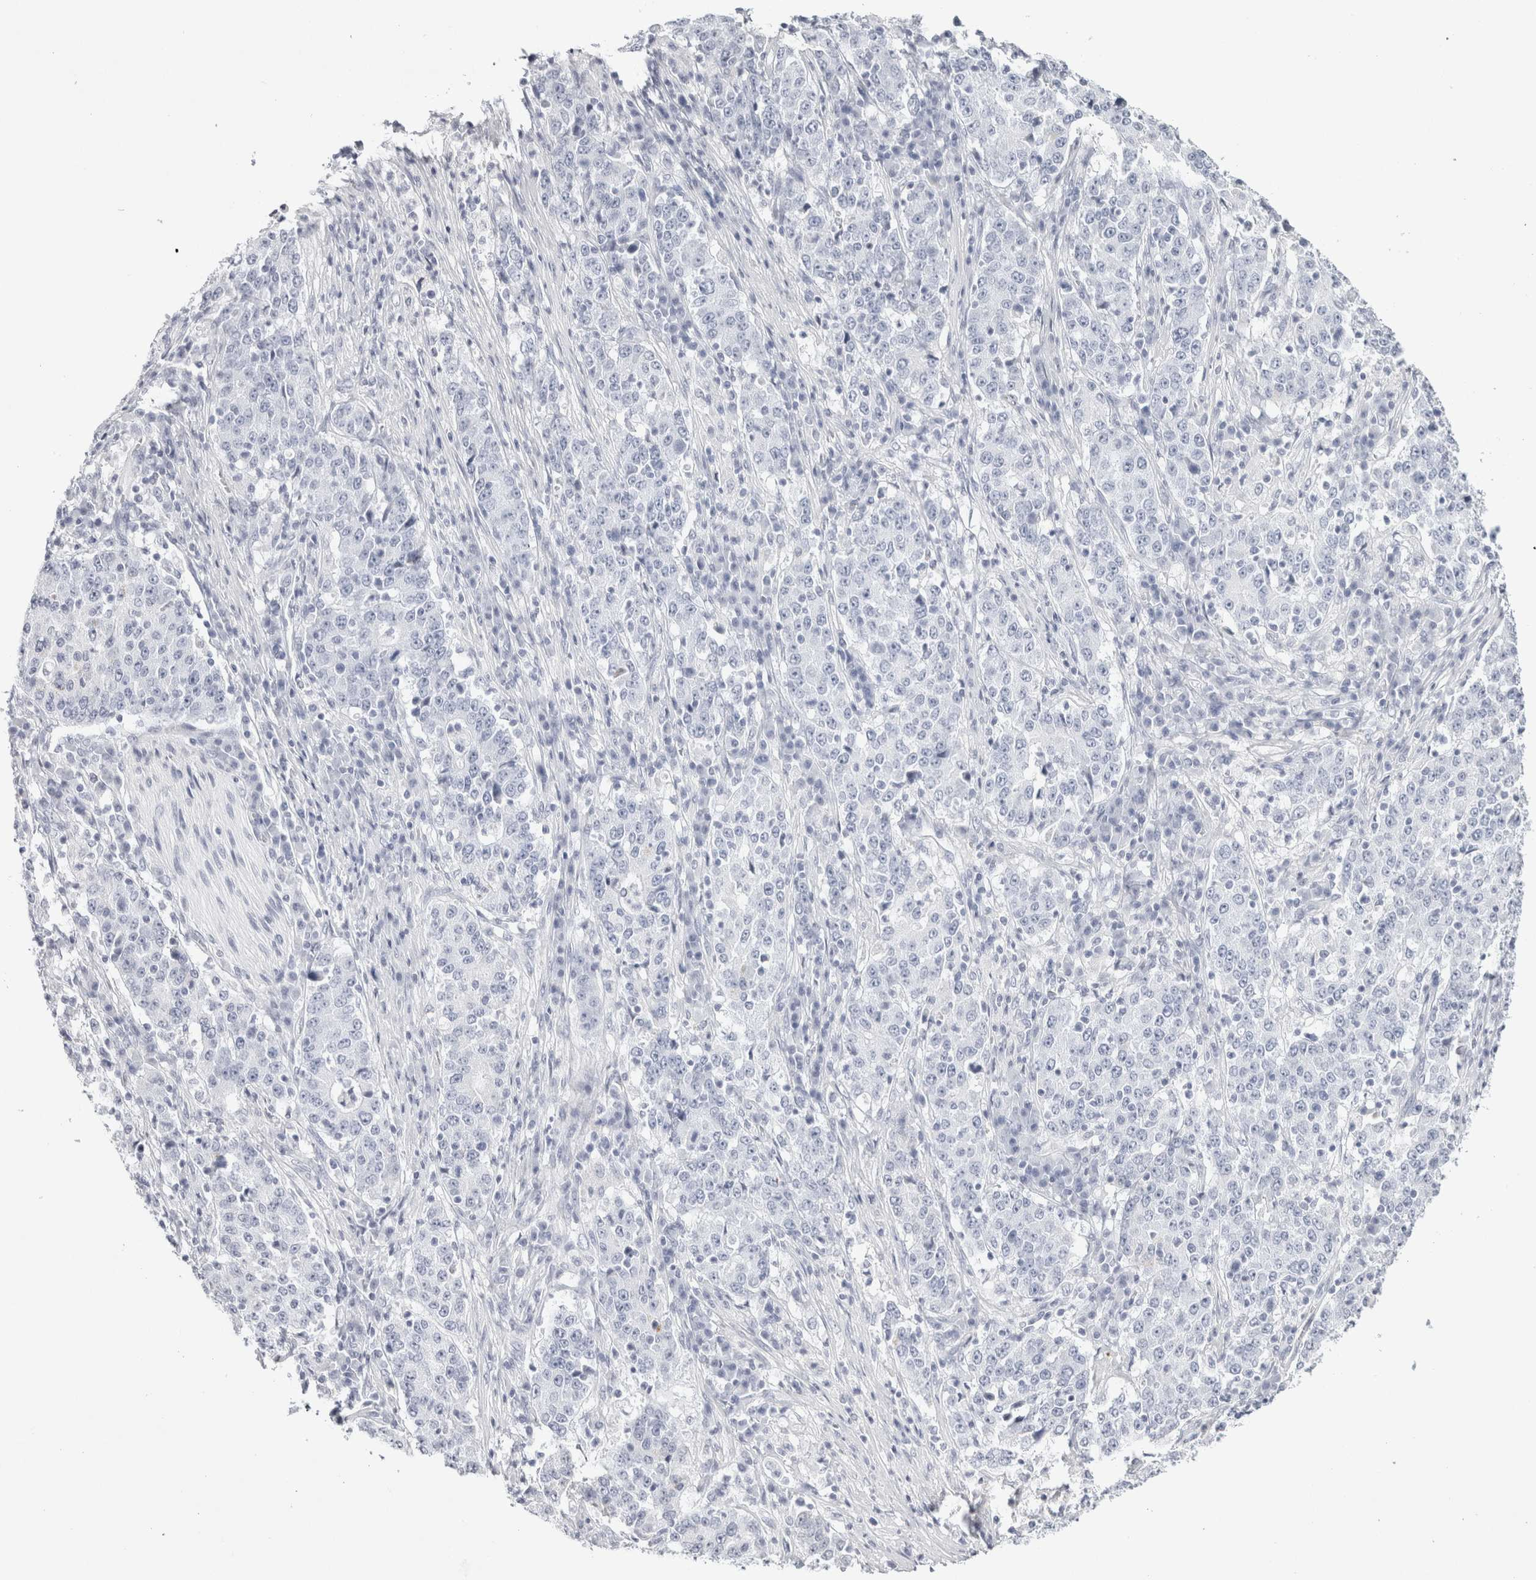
{"staining": {"intensity": "negative", "quantity": "none", "location": "none"}, "tissue": "stomach cancer", "cell_type": "Tumor cells", "image_type": "cancer", "snomed": [{"axis": "morphology", "description": "Adenocarcinoma, NOS"}, {"axis": "topography", "description": "Stomach"}], "caption": "Protein analysis of stomach adenocarcinoma displays no significant expression in tumor cells.", "gene": "GARIN1A", "patient": {"sex": "male", "age": 59}}